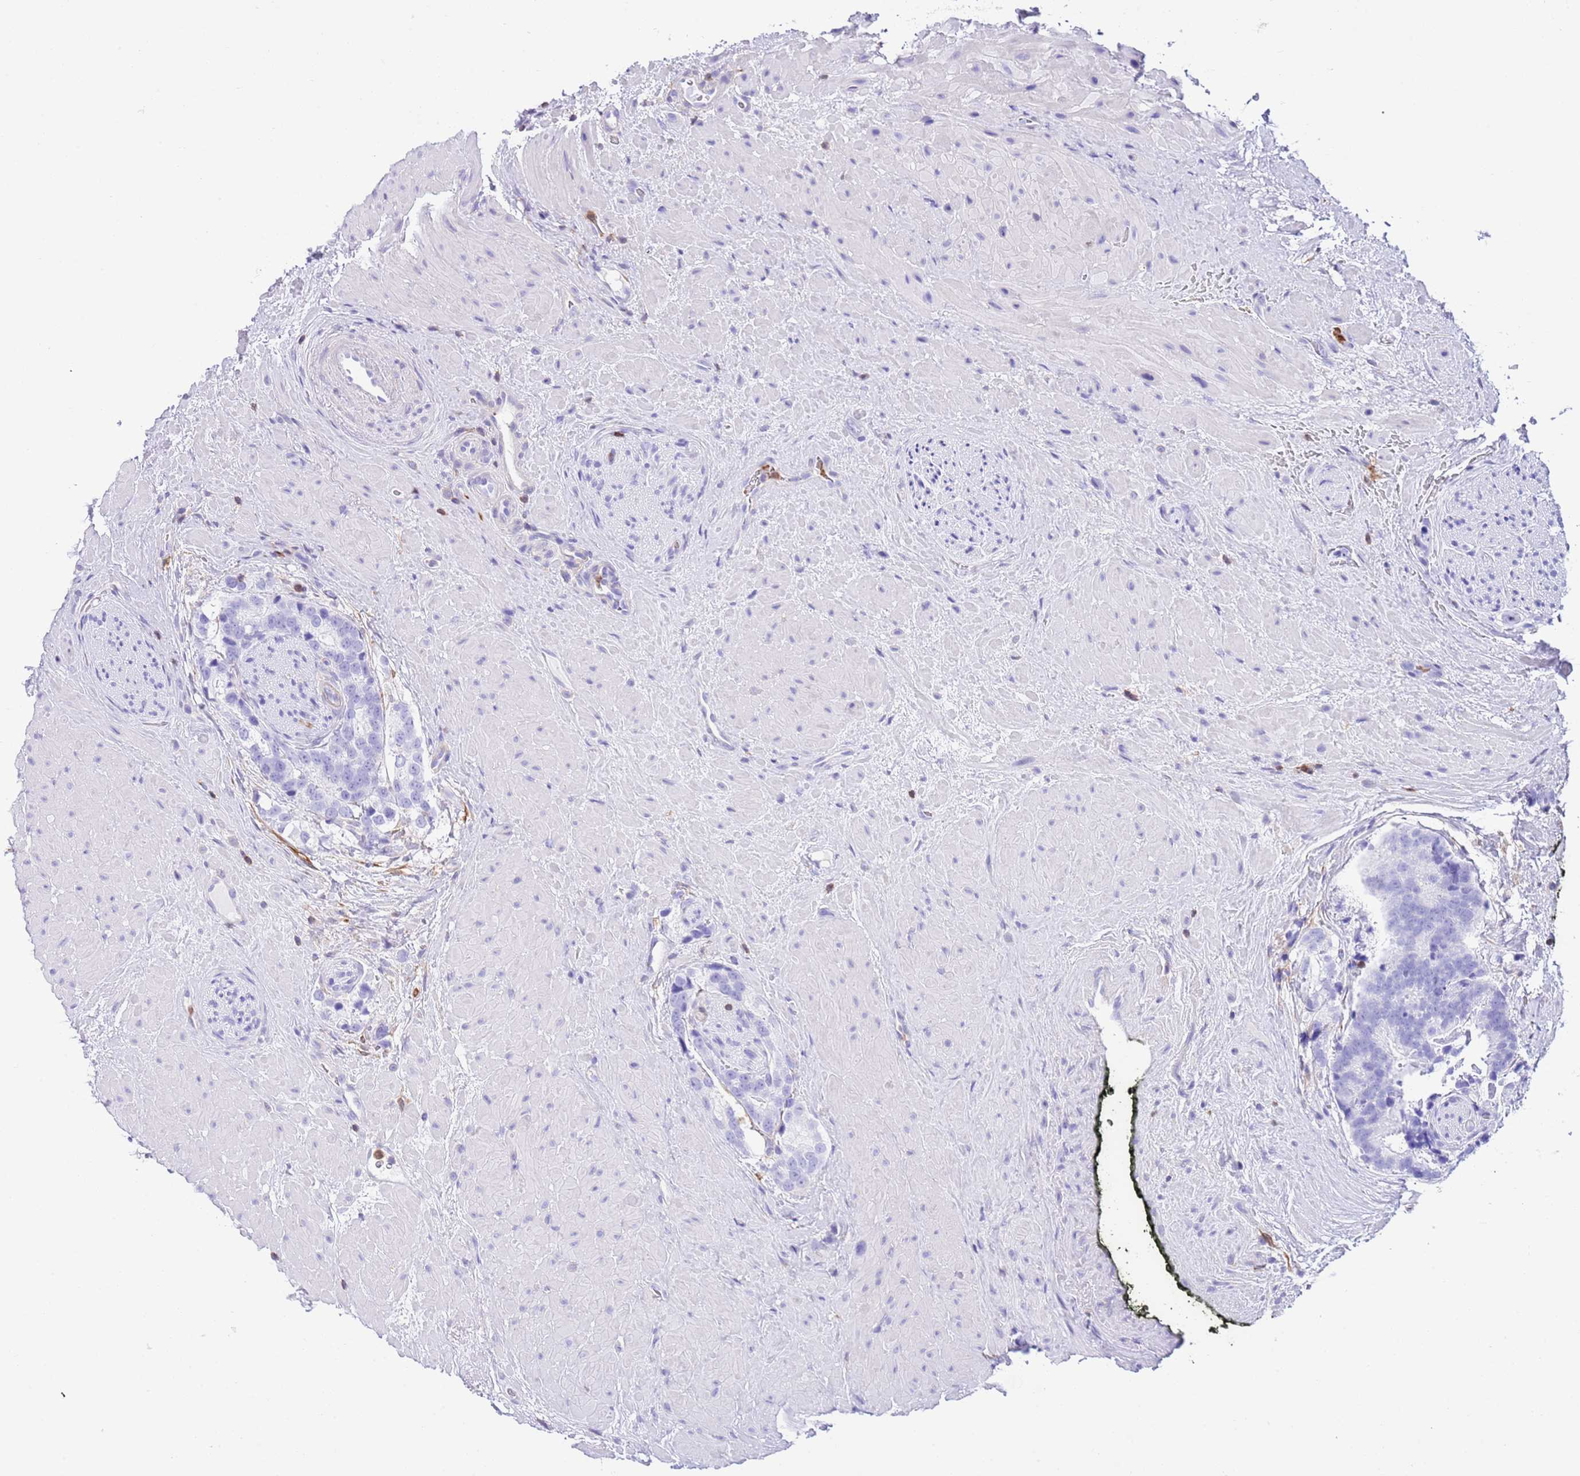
{"staining": {"intensity": "negative", "quantity": "none", "location": "none"}, "tissue": "prostate cancer", "cell_type": "Tumor cells", "image_type": "cancer", "snomed": [{"axis": "morphology", "description": "Adenocarcinoma, High grade"}, {"axis": "topography", "description": "Prostate"}], "caption": "High-grade adenocarcinoma (prostate) was stained to show a protein in brown. There is no significant staining in tumor cells.", "gene": "CNN2", "patient": {"sex": "male", "age": 74}}